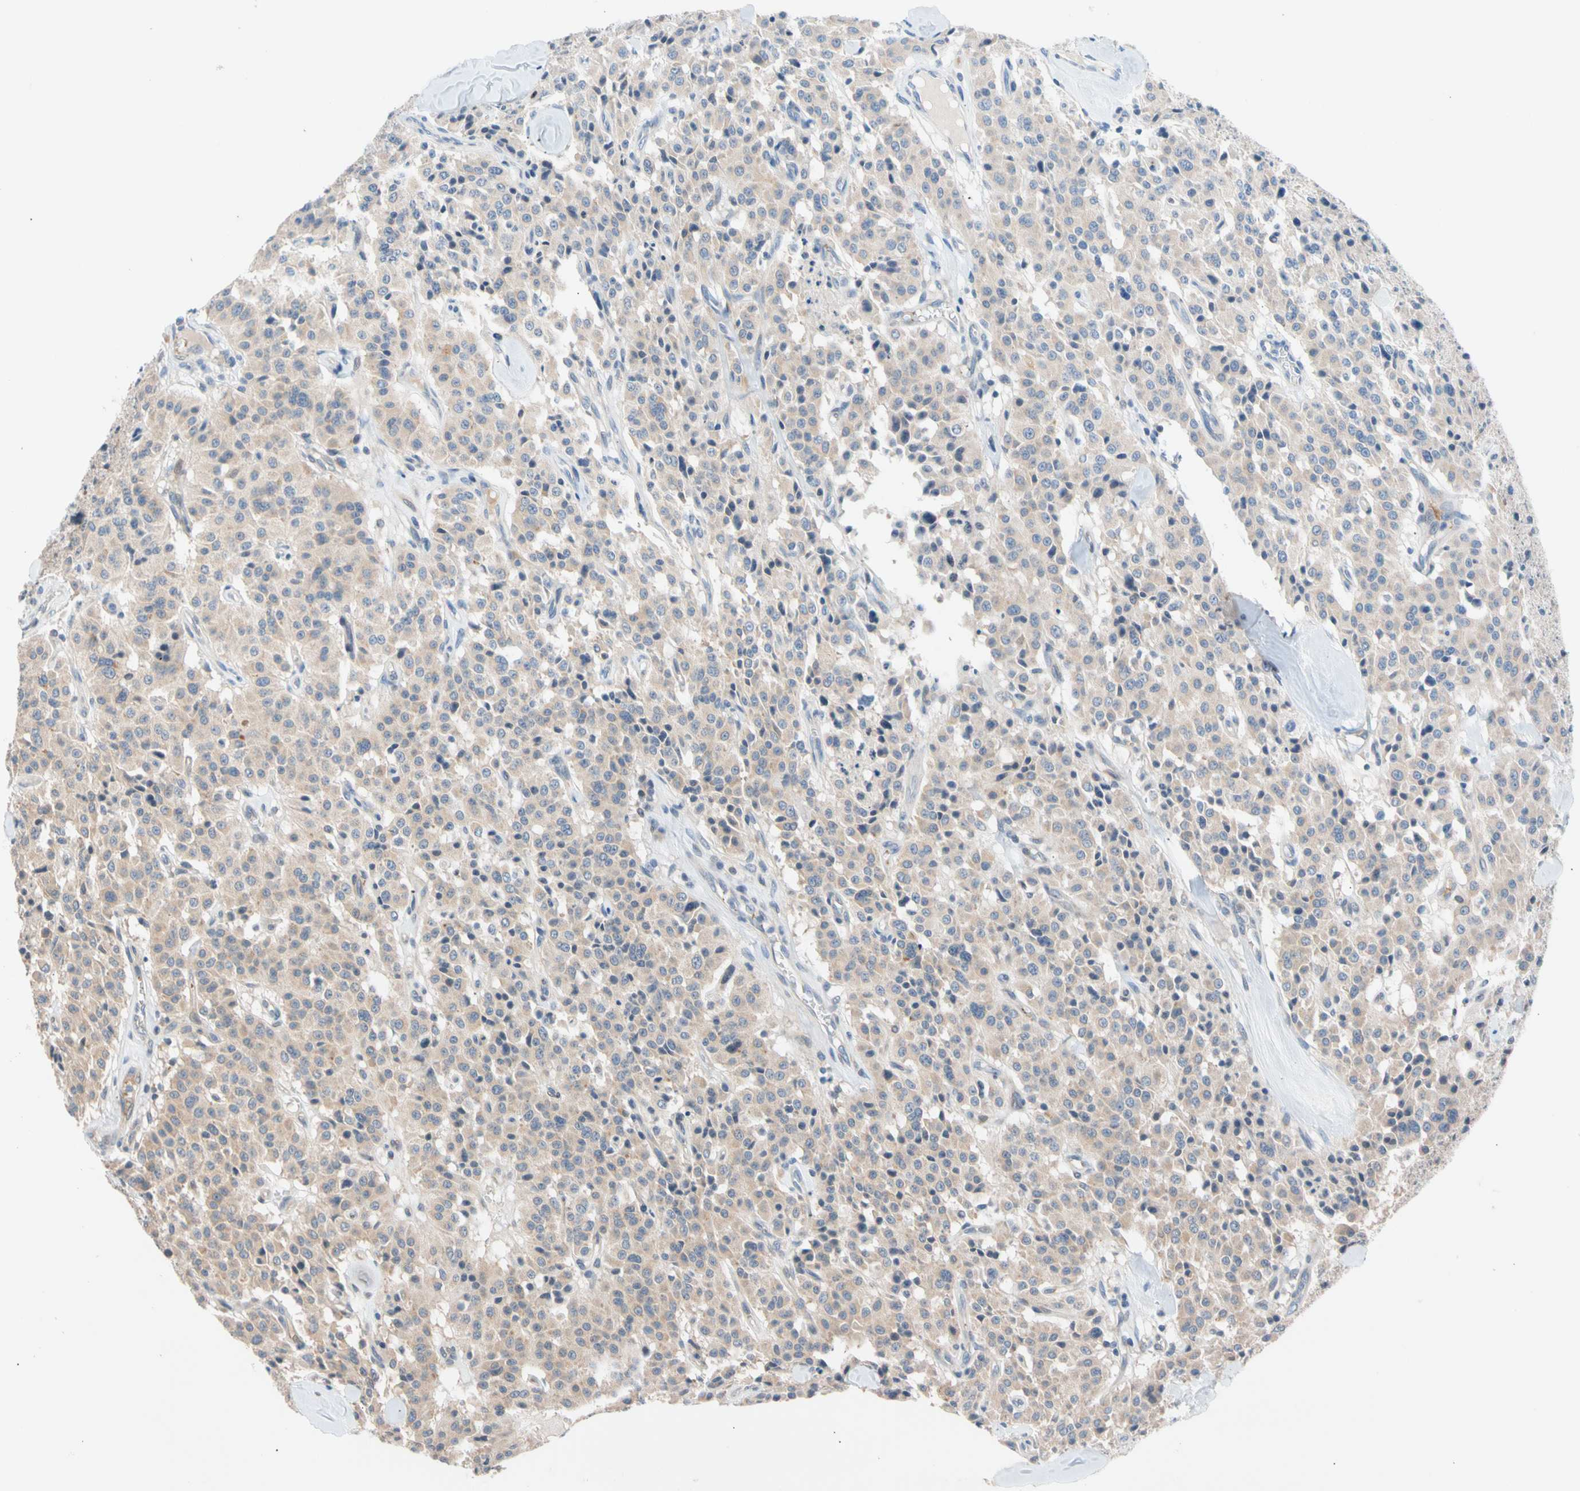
{"staining": {"intensity": "weak", "quantity": ">75%", "location": "cytoplasmic/membranous"}, "tissue": "carcinoid", "cell_type": "Tumor cells", "image_type": "cancer", "snomed": [{"axis": "morphology", "description": "Carcinoid, malignant, NOS"}, {"axis": "topography", "description": "Lung"}], "caption": "The immunohistochemical stain highlights weak cytoplasmic/membranous positivity in tumor cells of carcinoid (malignant) tissue.", "gene": "CNST", "patient": {"sex": "male", "age": 30}}